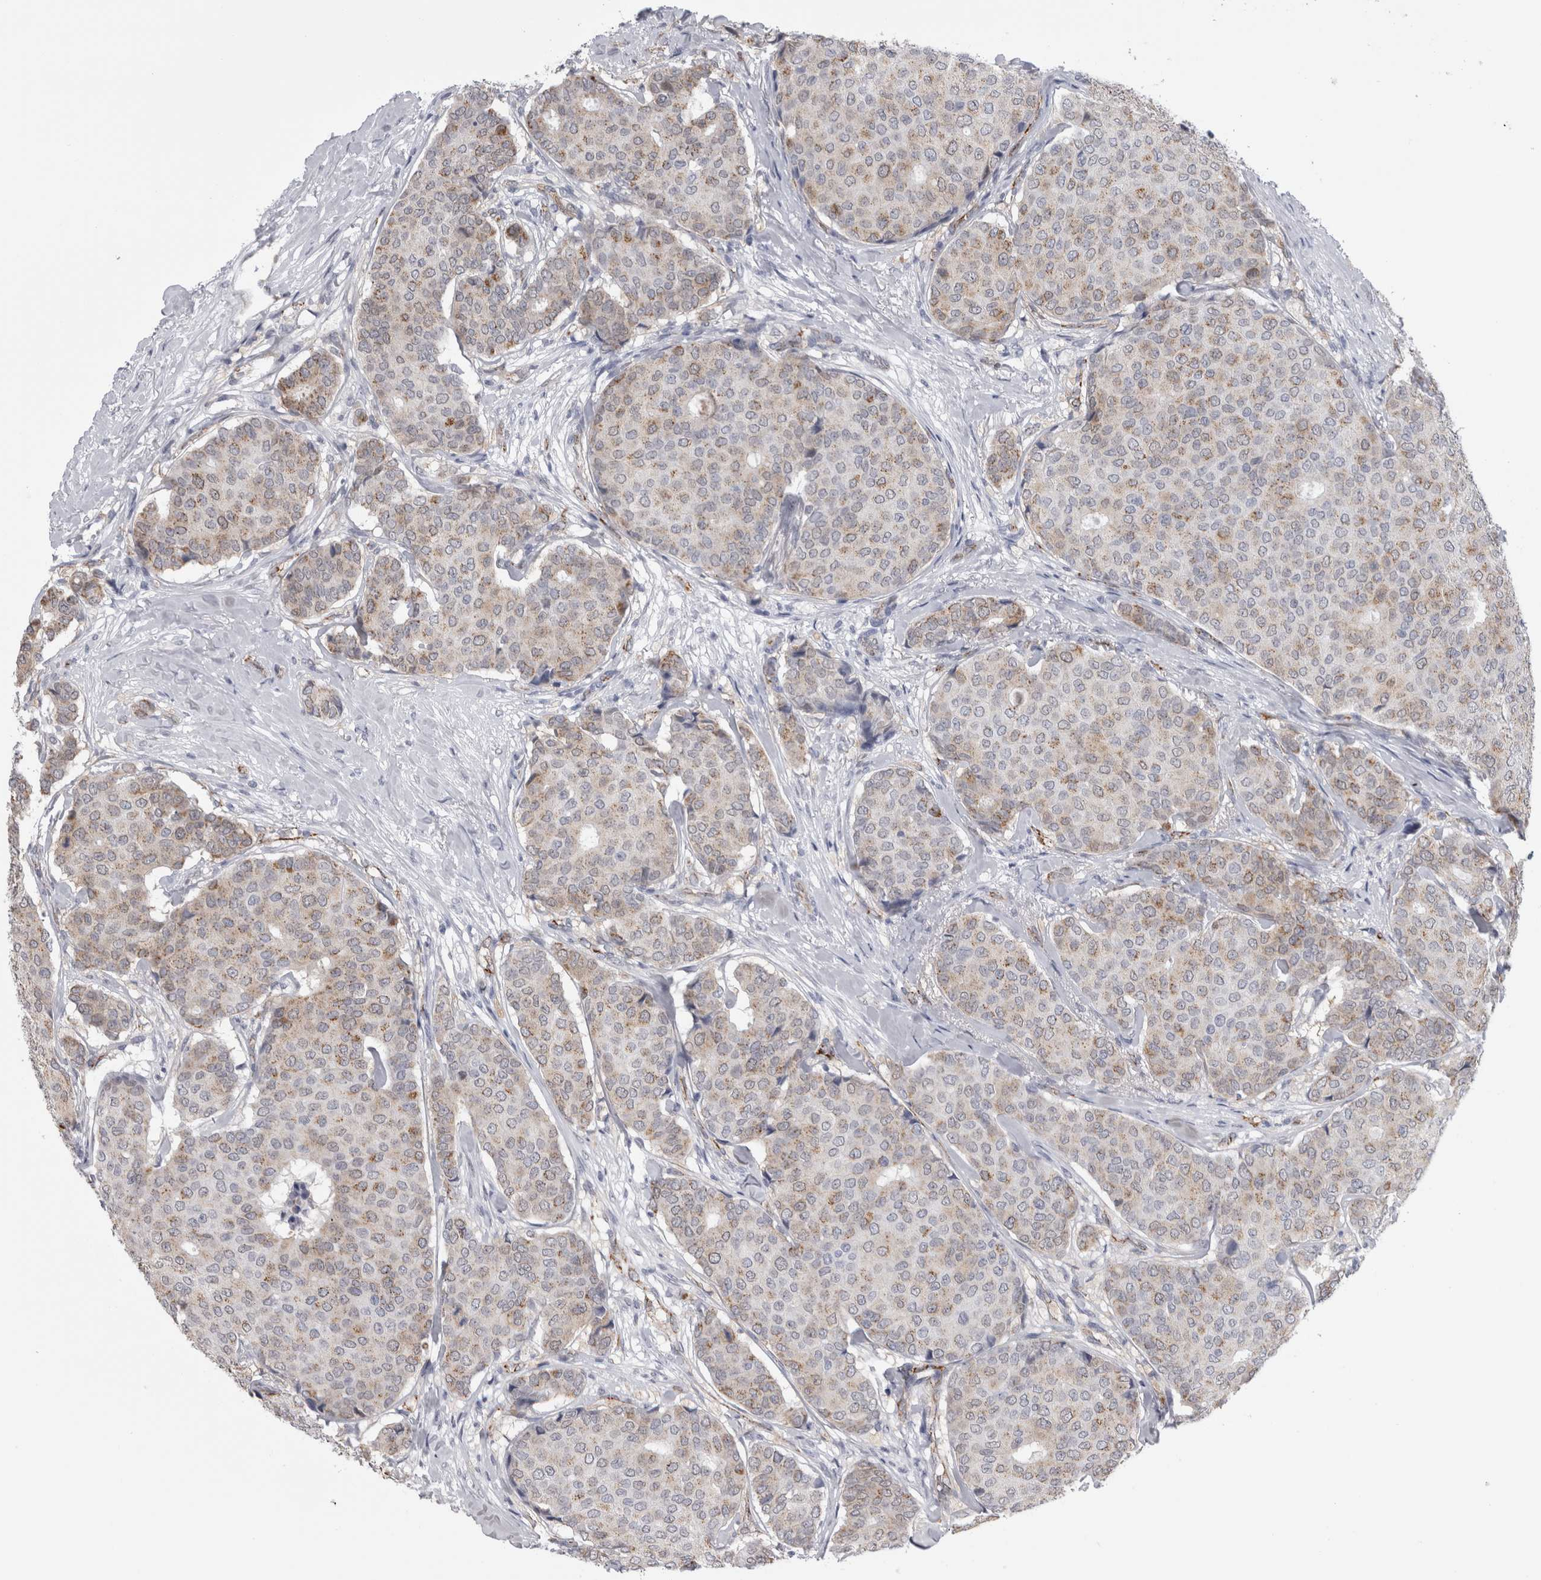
{"staining": {"intensity": "weak", "quantity": ">75%", "location": "cytoplasmic/membranous"}, "tissue": "breast cancer", "cell_type": "Tumor cells", "image_type": "cancer", "snomed": [{"axis": "morphology", "description": "Duct carcinoma"}, {"axis": "topography", "description": "Breast"}], "caption": "Weak cytoplasmic/membranous protein staining is identified in about >75% of tumor cells in breast cancer. (IHC, brightfield microscopy, high magnification).", "gene": "ACOT7", "patient": {"sex": "female", "age": 75}}